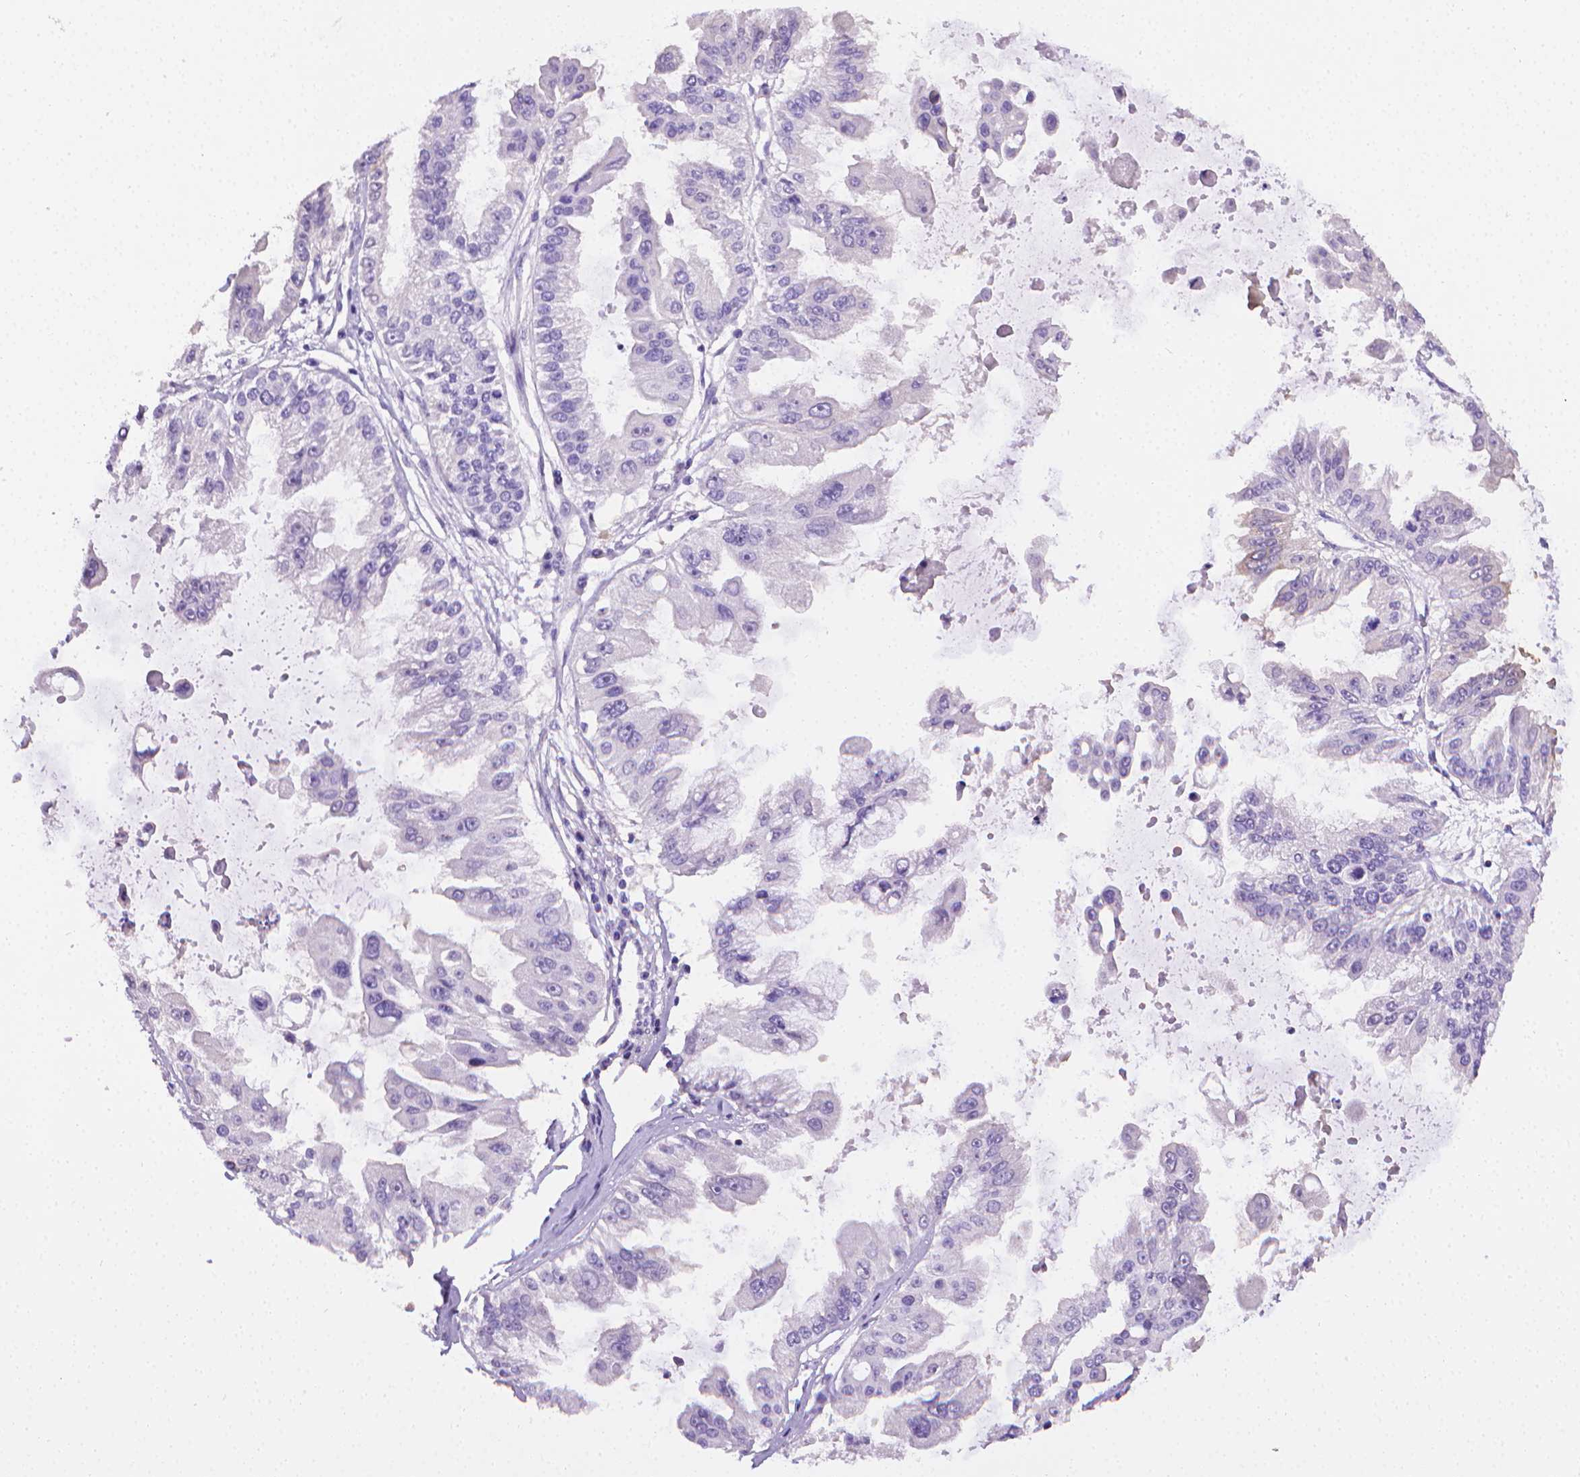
{"staining": {"intensity": "negative", "quantity": "none", "location": "none"}, "tissue": "ovarian cancer", "cell_type": "Tumor cells", "image_type": "cancer", "snomed": [{"axis": "morphology", "description": "Cystadenocarcinoma, serous, NOS"}, {"axis": "topography", "description": "Ovary"}], "caption": "Tumor cells are negative for brown protein staining in ovarian cancer.", "gene": "PNMA2", "patient": {"sex": "female", "age": 56}}